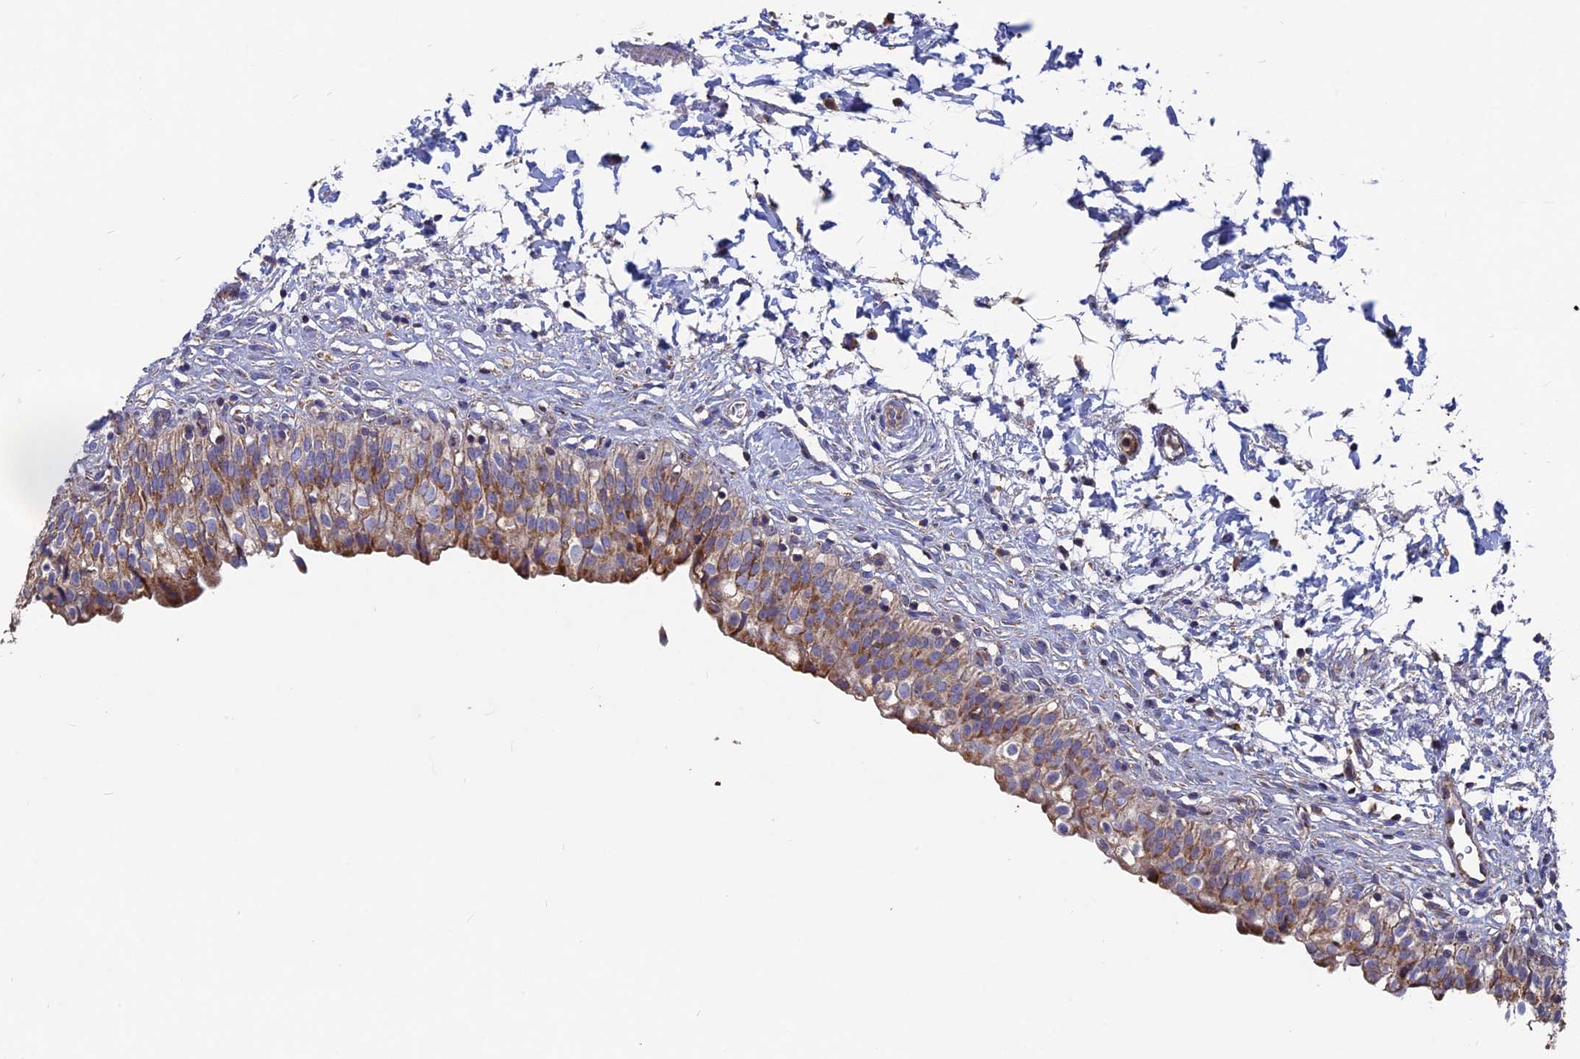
{"staining": {"intensity": "moderate", "quantity": "25%-75%", "location": "cytoplasmic/membranous"}, "tissue": "urinary bladder", "cell_type": "Urothelial cells", "image_type": "normal", "snomed": [{"axis": "morphology", "description": "Normal tissue, NOS"}, {"axis": "topography", "description": "Urinary bladder"}], "caption": "Protein staining reveals moderate cytoplasmic/membranous staining in about 25%-75% of urothelial cells in normal urinary bladder.", "gene": "TGFA", "patient": {"sex": "male", "age": 55}}